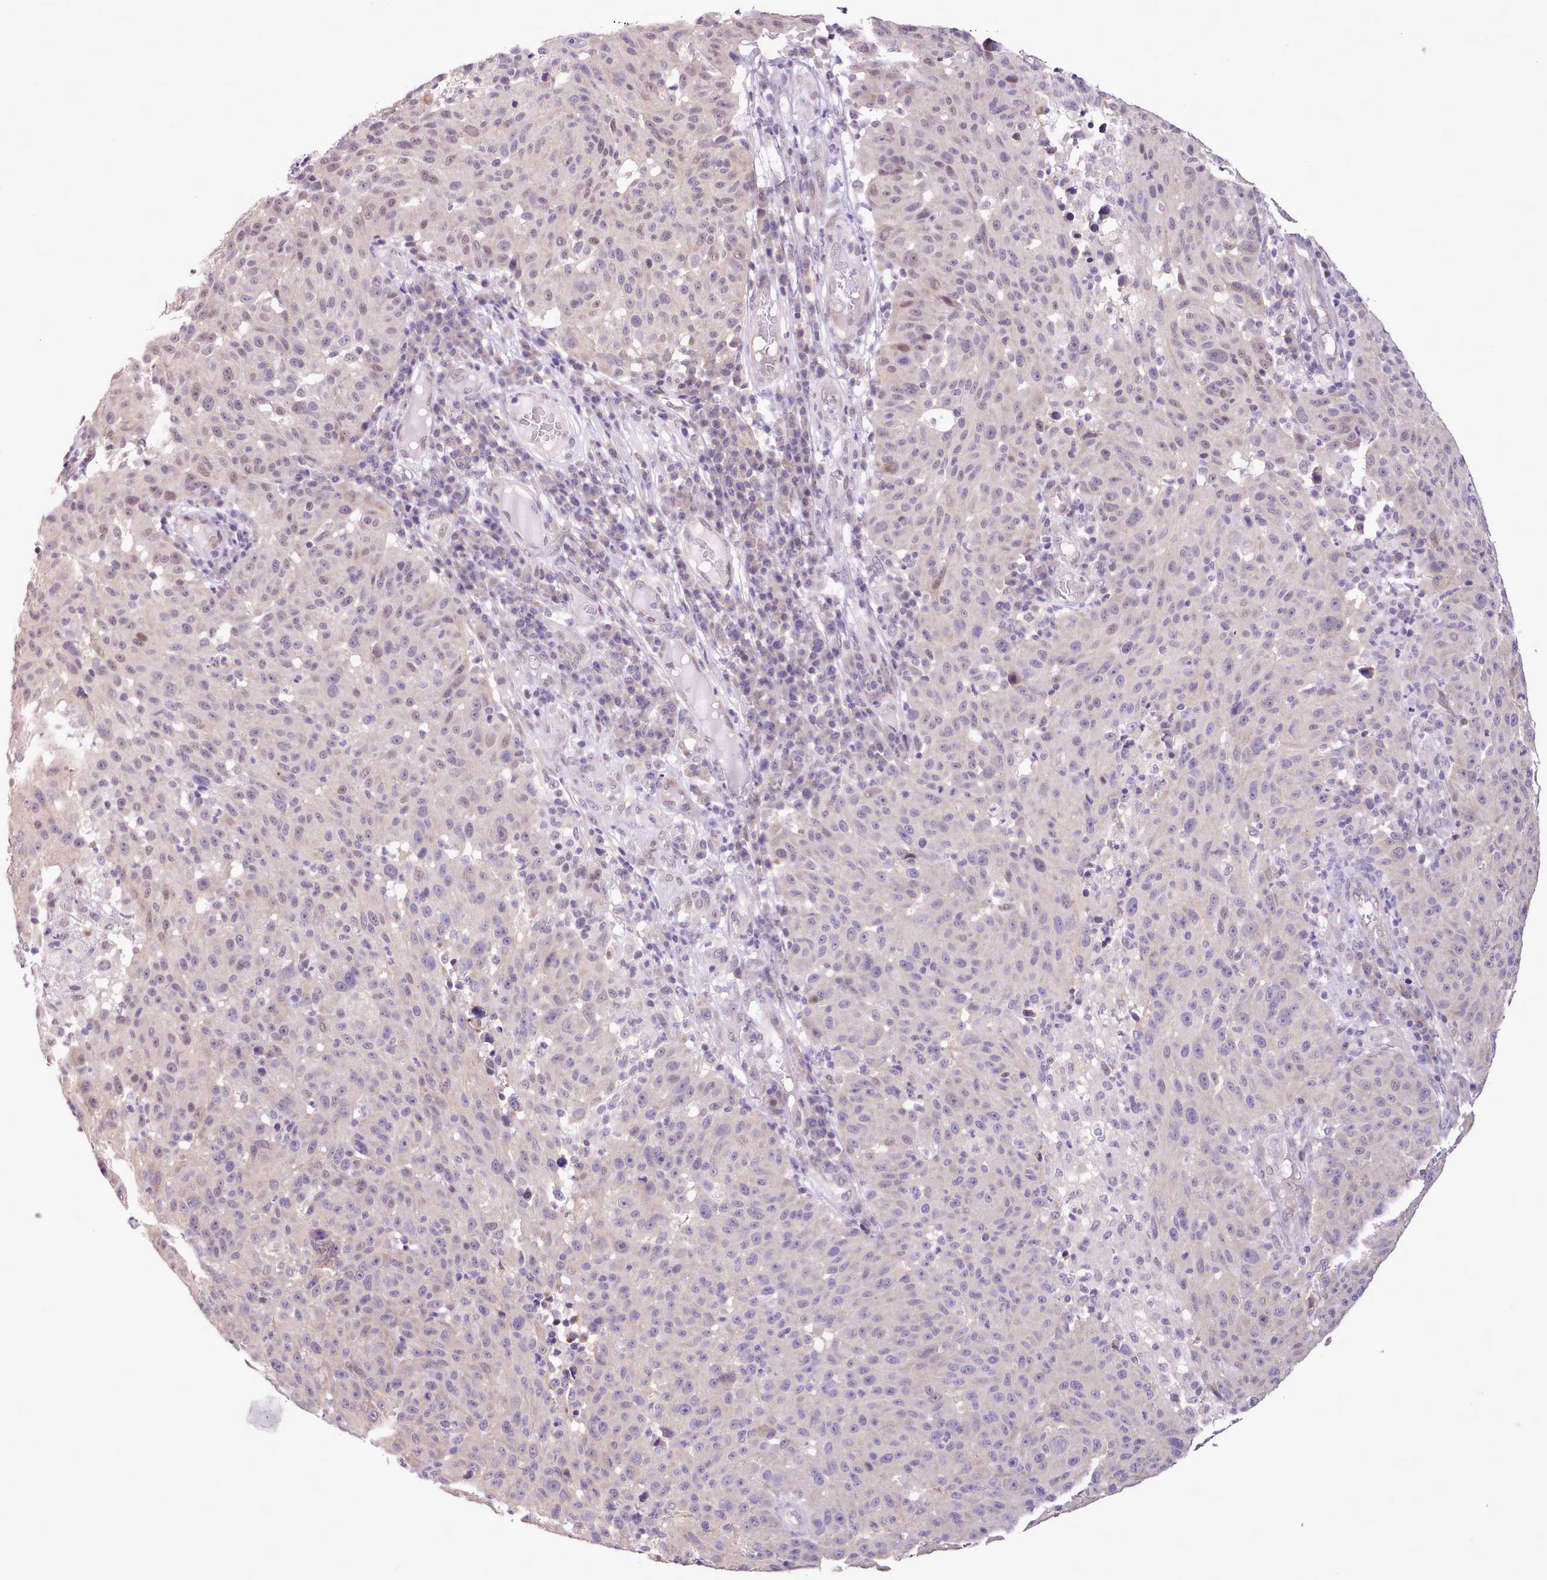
{"staining": {"intensity": "negative", "quantity": "none", "location": "none"}, "tissue": "melanoma", "cell_type": "Tumor cells", "image_type": "cancer", "snomed": [{"axis": "morphology", "description": "Malignant melanoma, NOS"}, {"axis": "topography", "description": "Skin"}], "caption": "A high-resolution photomicrograph shows IHC staining of melanoma, which shows no significant expression in tumor cells.", "gene": "ZNF607", "patient": {"sex": "male", "age": 53}}